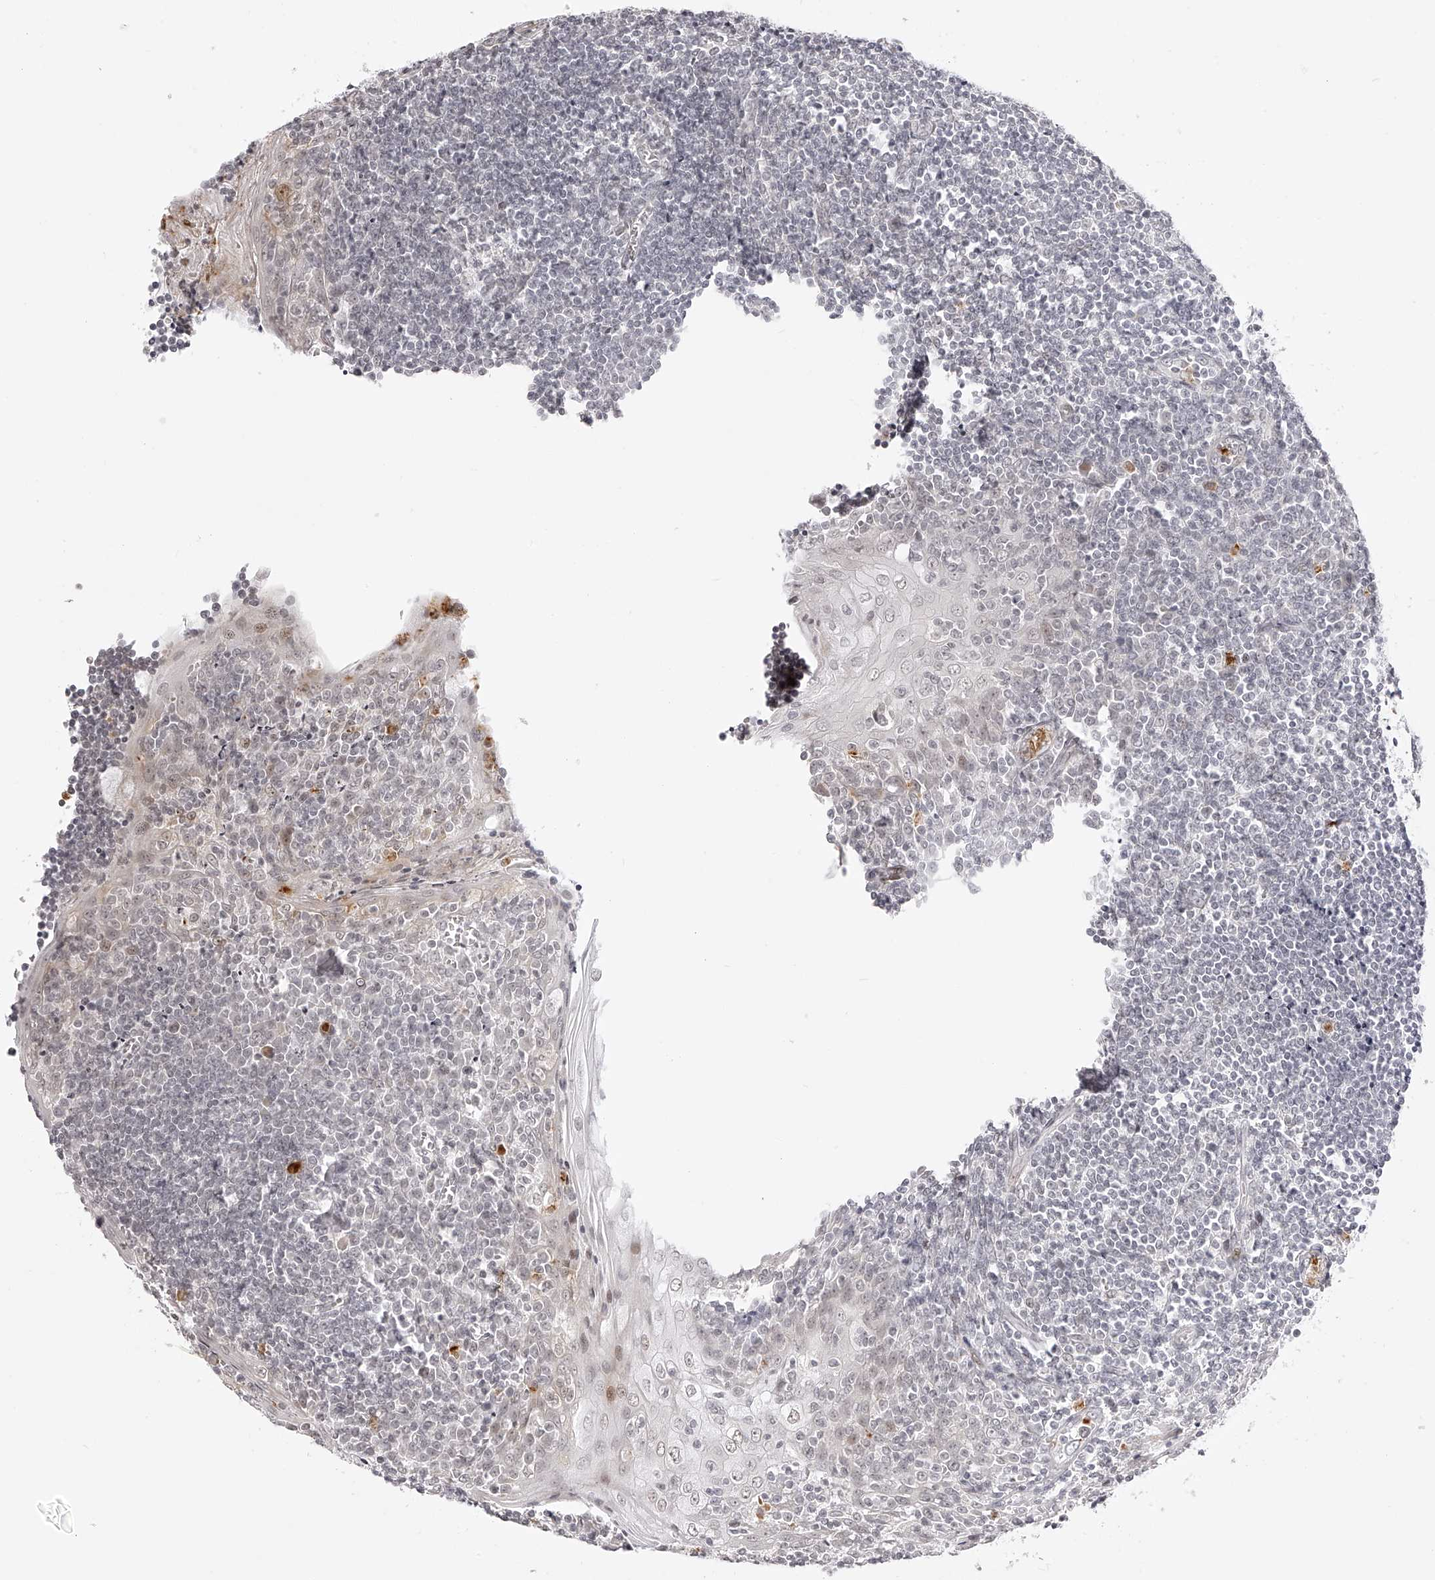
{"staining": {"intensity": "negative", "quantity": "none", "location": "none"}, "tissue": "tonsil", "cell_type": "Germinal center cells", "image_type": "normal", "snomed": [{"axis": "morphology", "description": "Normal tissue, NOS"}, {"axis": "topography", "description": "Tonsil"}], "caption": "IHC photomicrograph of normal tonsil: human tonsil stained with DAB demonstrates no significant protein positivity in germinal center cells. The staining was performed using DAB (3,3'-diaminobenzidine) to visualize the protein expression in brown, while the nuclei were stained in blue with hematoxylin (Magnification: 20x).", "gene": "PLEKHG1", "patient": {"sex": "male", "age": 27}}